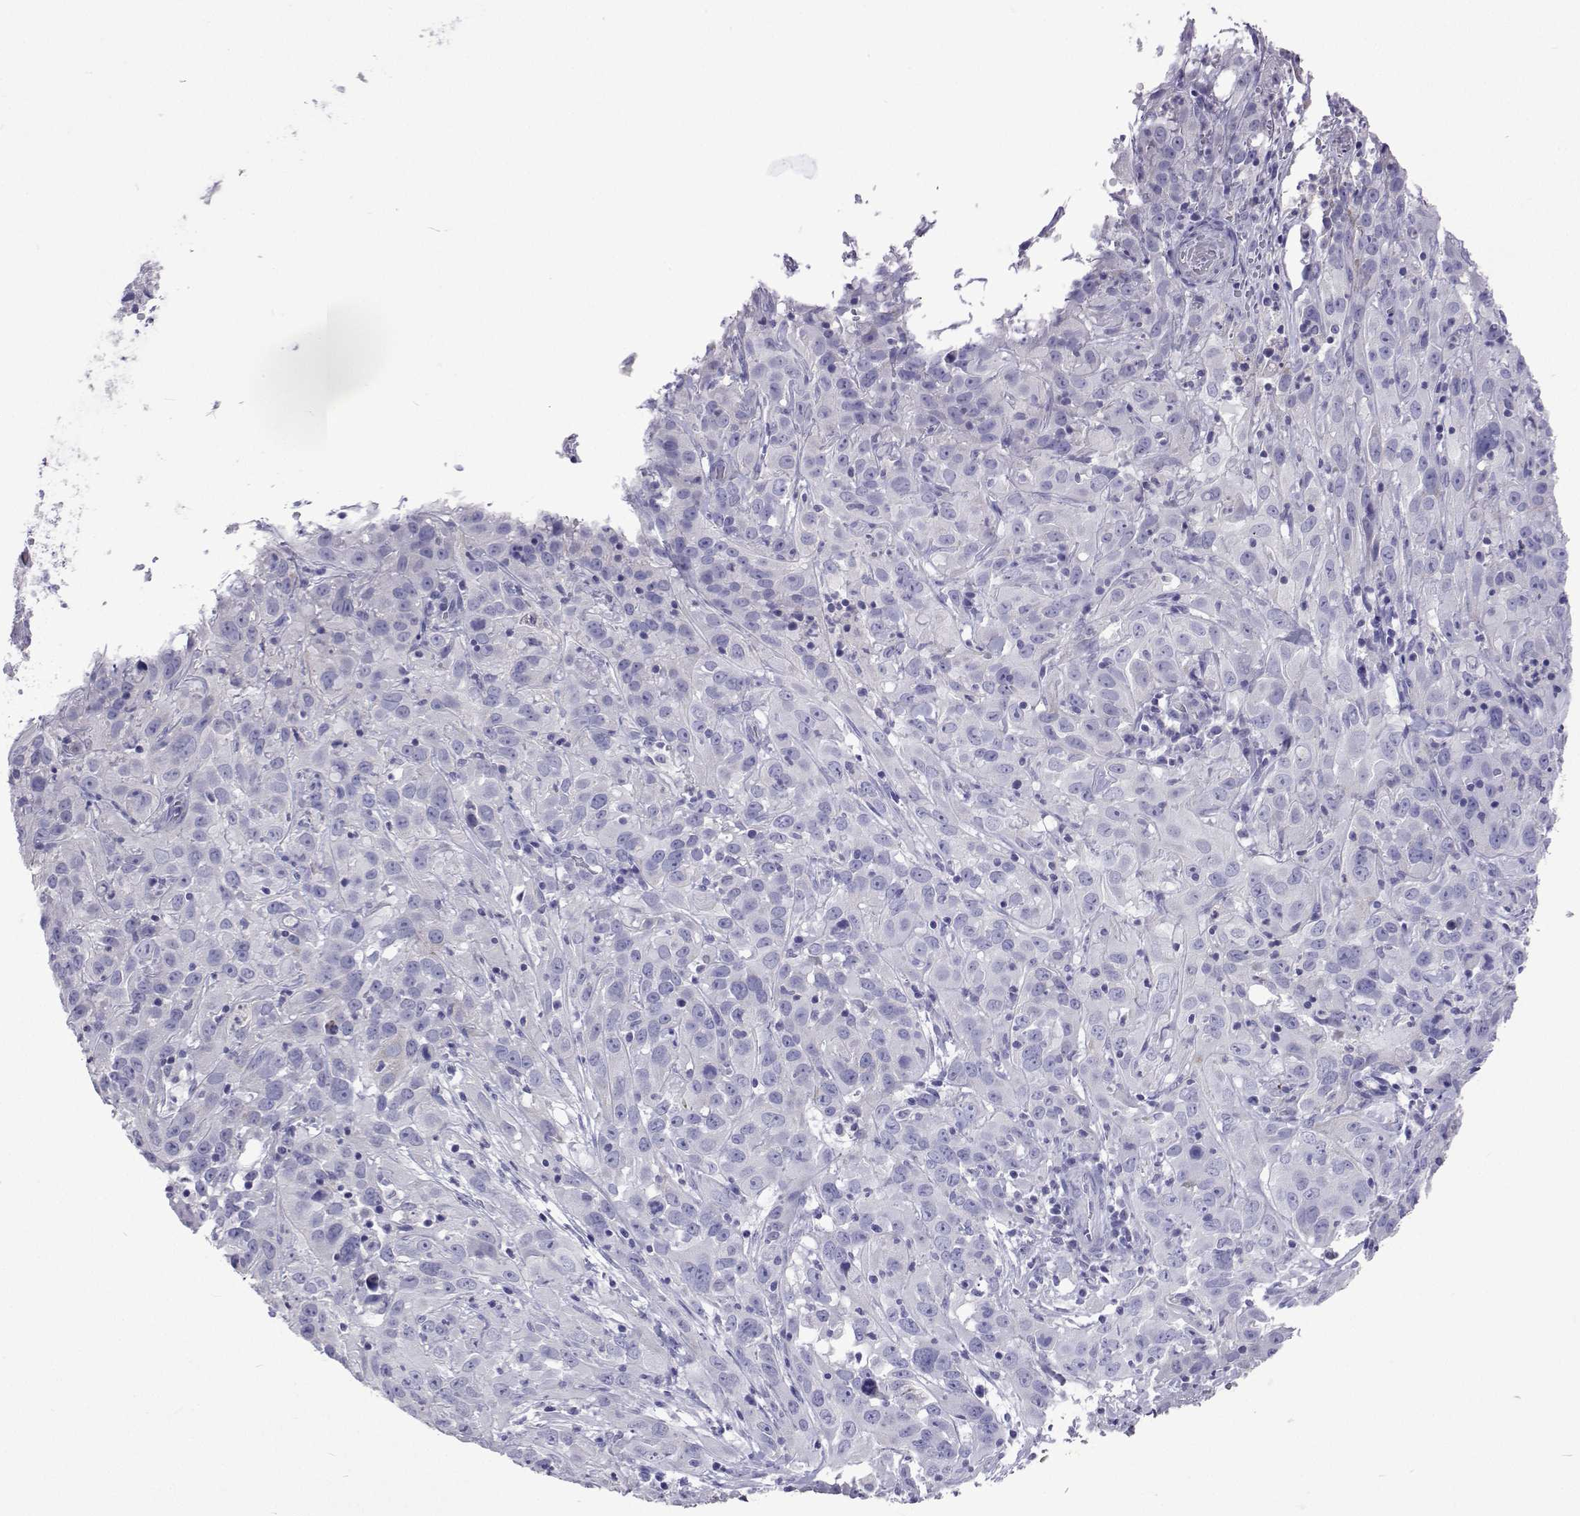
{"staining": {"intensity": "negative", "quantity": "none", "location": "none"}, "tissue": "cervical cancer", "cell_type": "Tumor cells", "image_type": "cancer", "snomed": [{"axis": "morphology", "description": "Squamous cell carcinoma, NOS"}, {"axis": "topography", "description": "Cervix"}], "caption": "This photomicrograph is of cervical cancer stained with IHC to label a protein in brown with the nuclei are counter-stained blue. There is no staining in tumor cells.", "gene": "UMODL1", "patient": {"sex": "female", "age": 32}}